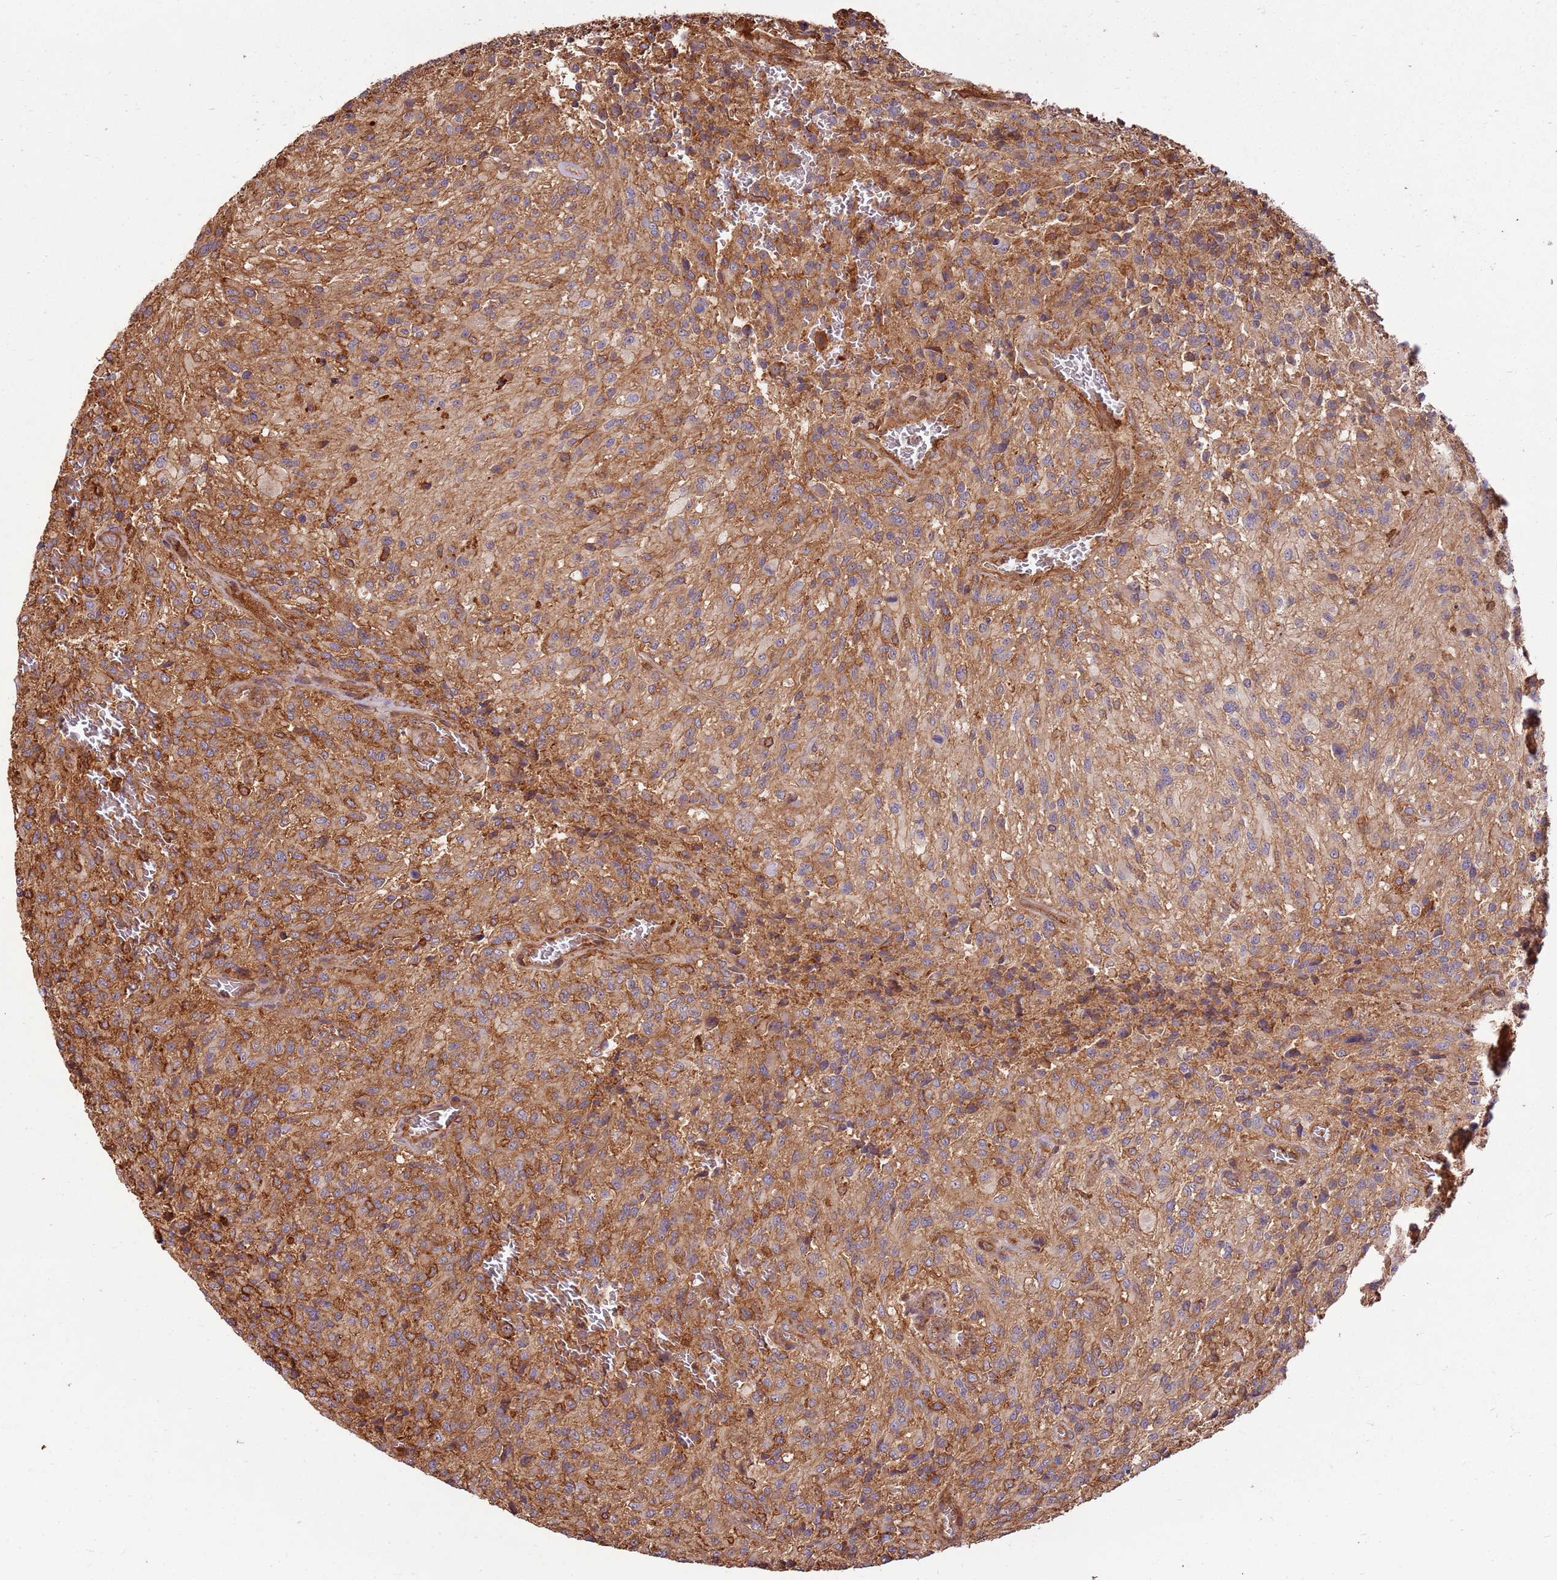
{"staining": {"intensity": "moderate", "quantity": "25%-75%", "location": "cytoplasmic/membranous"}, "tissue": "glioma", "cell_type": "Tumor cells", "image_type": "cancer", "snomed": [{"axis": "morphology", "description": "Normal tissue, NOS"}, {"axis": "morphology", "description": "Glioma, malignant, High grade"}, {"axis": "topography", "description": "Cerebral cortex"}], "caption": "Tumor cells demonstrate medium levels of moderate cytoplasmic/membranous expression in approximately 25%-75% of cells in malignant high-grade glioma.", "gene": "ACVR2A", "patient": {"sex": "male", "age": 56}}